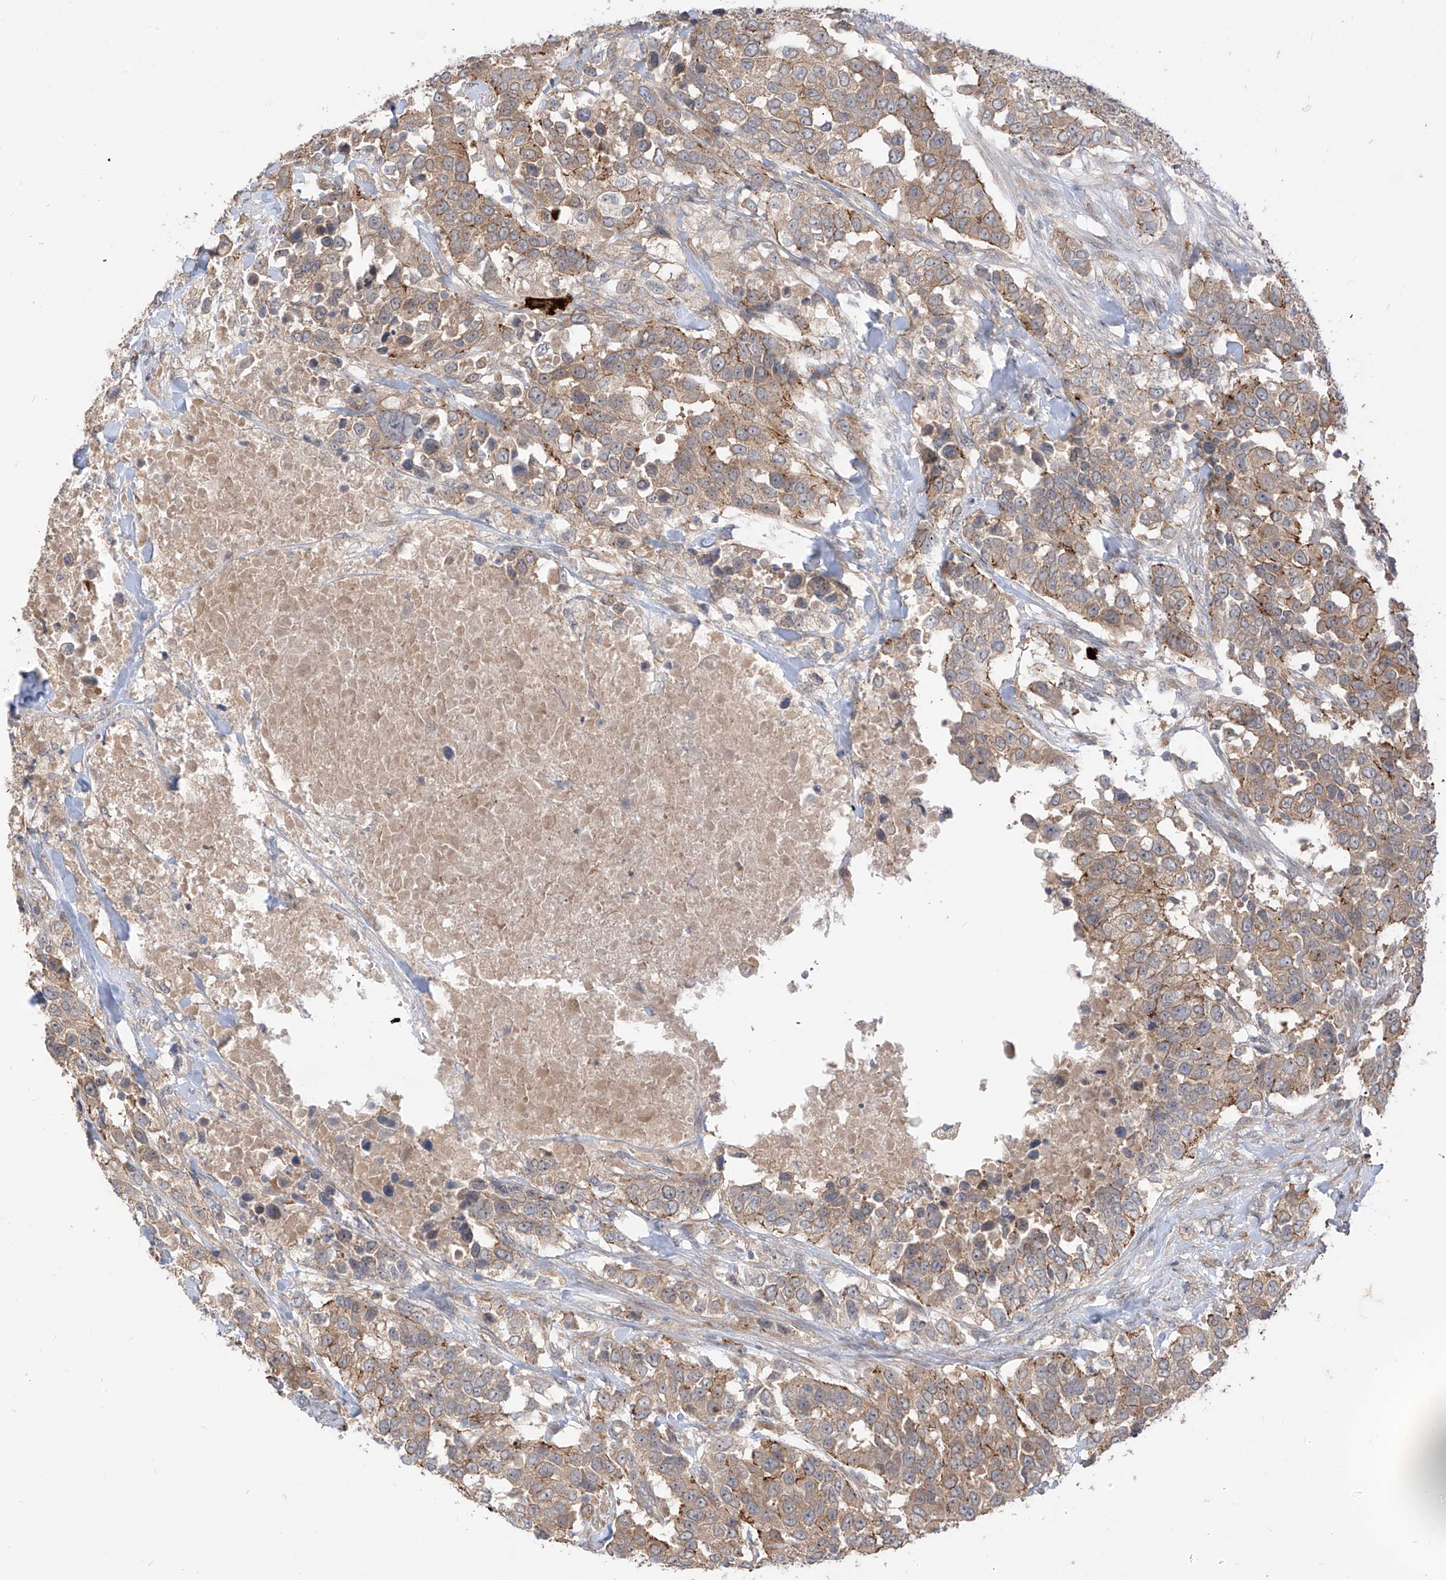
{"staining": {"intensity": "weak", "quantity": ">75%", "location": "cytoplasmic/membranous"}, "tissue": "urothelial cancer", "cell_type": "Tumor cells", "image_type": "cancer", "snomed": [{"axis": "morphology", "description": "Urothelial carcinoma, High grade"}, {"axis": "topography", "description": "Urinary bladder"}], "caption": "A high-resolution histopathology image shows immunohistochemistry staining of urothelial cancer, which displays weak cytoplasmic/membranous staining in approximately >75% of tumor cells.", "gene": "MTUS2", "patient": {"sex": "female", "age": 80}}